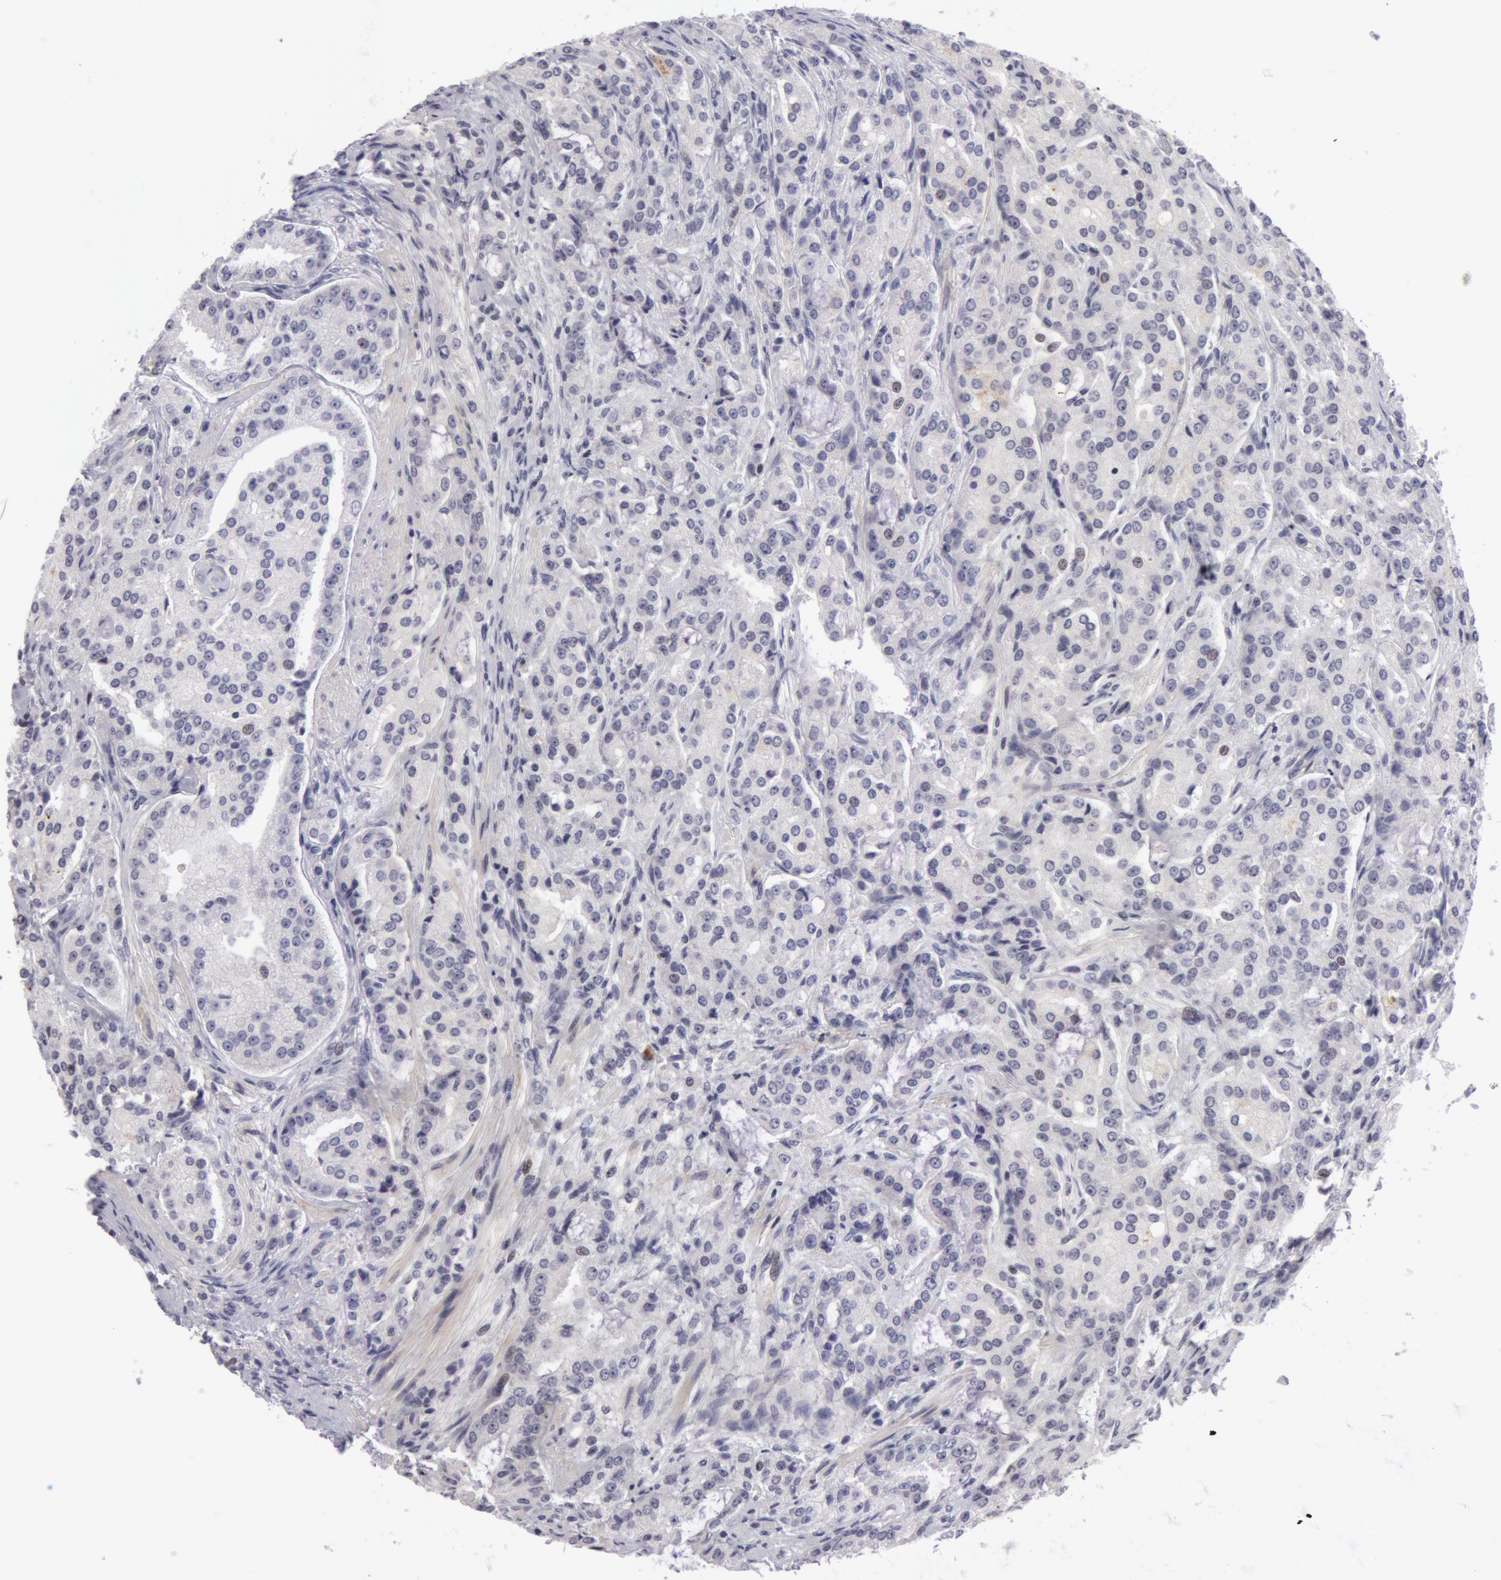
{"staining": {"intensity": "negative", "quantity": "none", "location": "none"}, "tissue": "prostate cancer", "cell_type": "Tumor cells", "image_type": "cancer", "snomed": [{"axis": "morphology", "description": "Adenocarcinoma, Medium grade"}, {"axis": "topography", "description": "Prostate"}], "caption": "Photomicrograph shows no significant protein expression in tumor cells of prostate cancer.", "gene": "NLGN4X", "patient": {"sex": "male", "age": 72}}